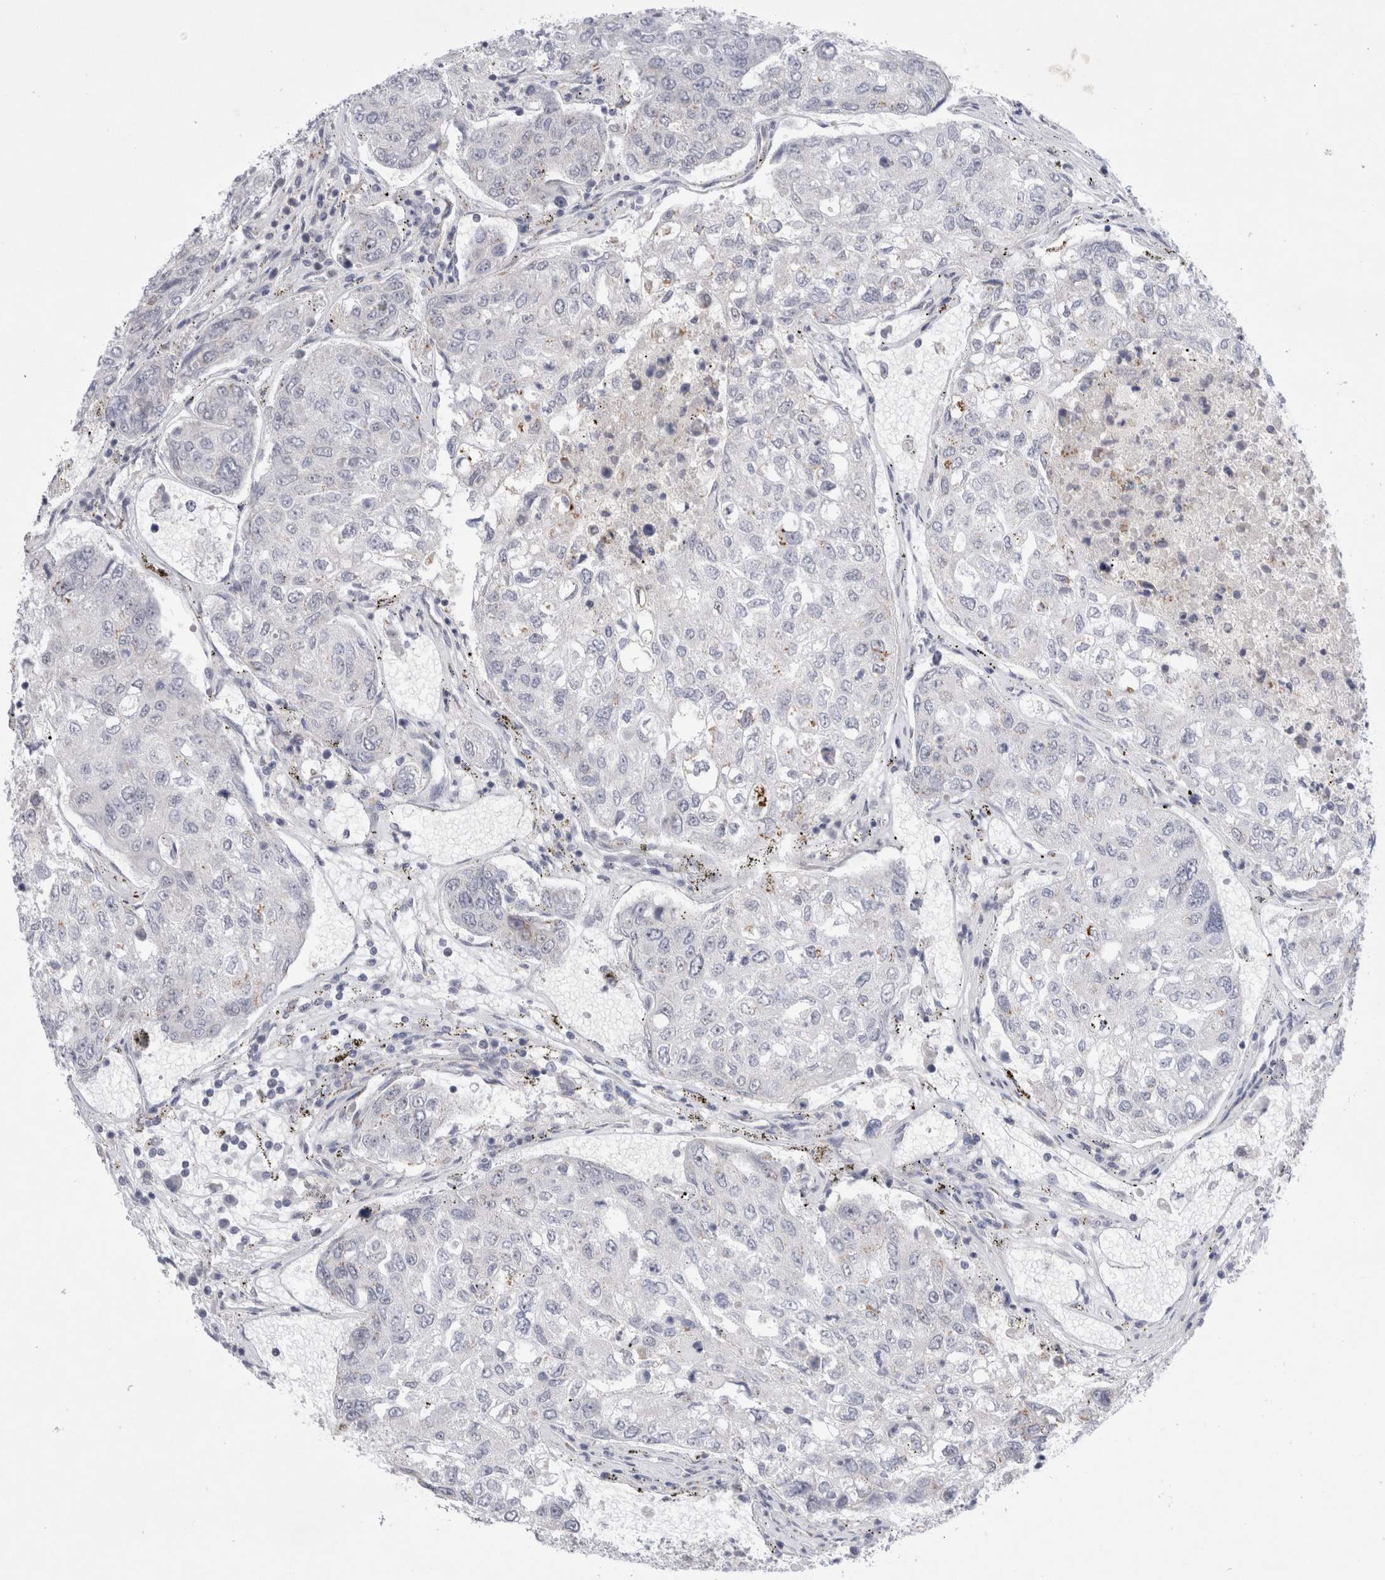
{"staining": {"intensity": "negative", "quantity": "none", "location": "none"}, "tissue": "urothelial cancer", "cell_type": "Tumor cells", "image_type": "cancer", "snomed": [{"axis": "morphology", "description": "Urothelial carcinoma, High grade"}, {"axis": "topography", "description": "Lymph node"}, {"axis": "topography", "description": "Urinary bladder"}], "caption": "A high-resolution photomicrograph shows IHC staining of urothelial cancer, which exhibits no significant staining in tumor cells.", "gene": "CERS5", "patient": {"sex": "male", "age": 51}}